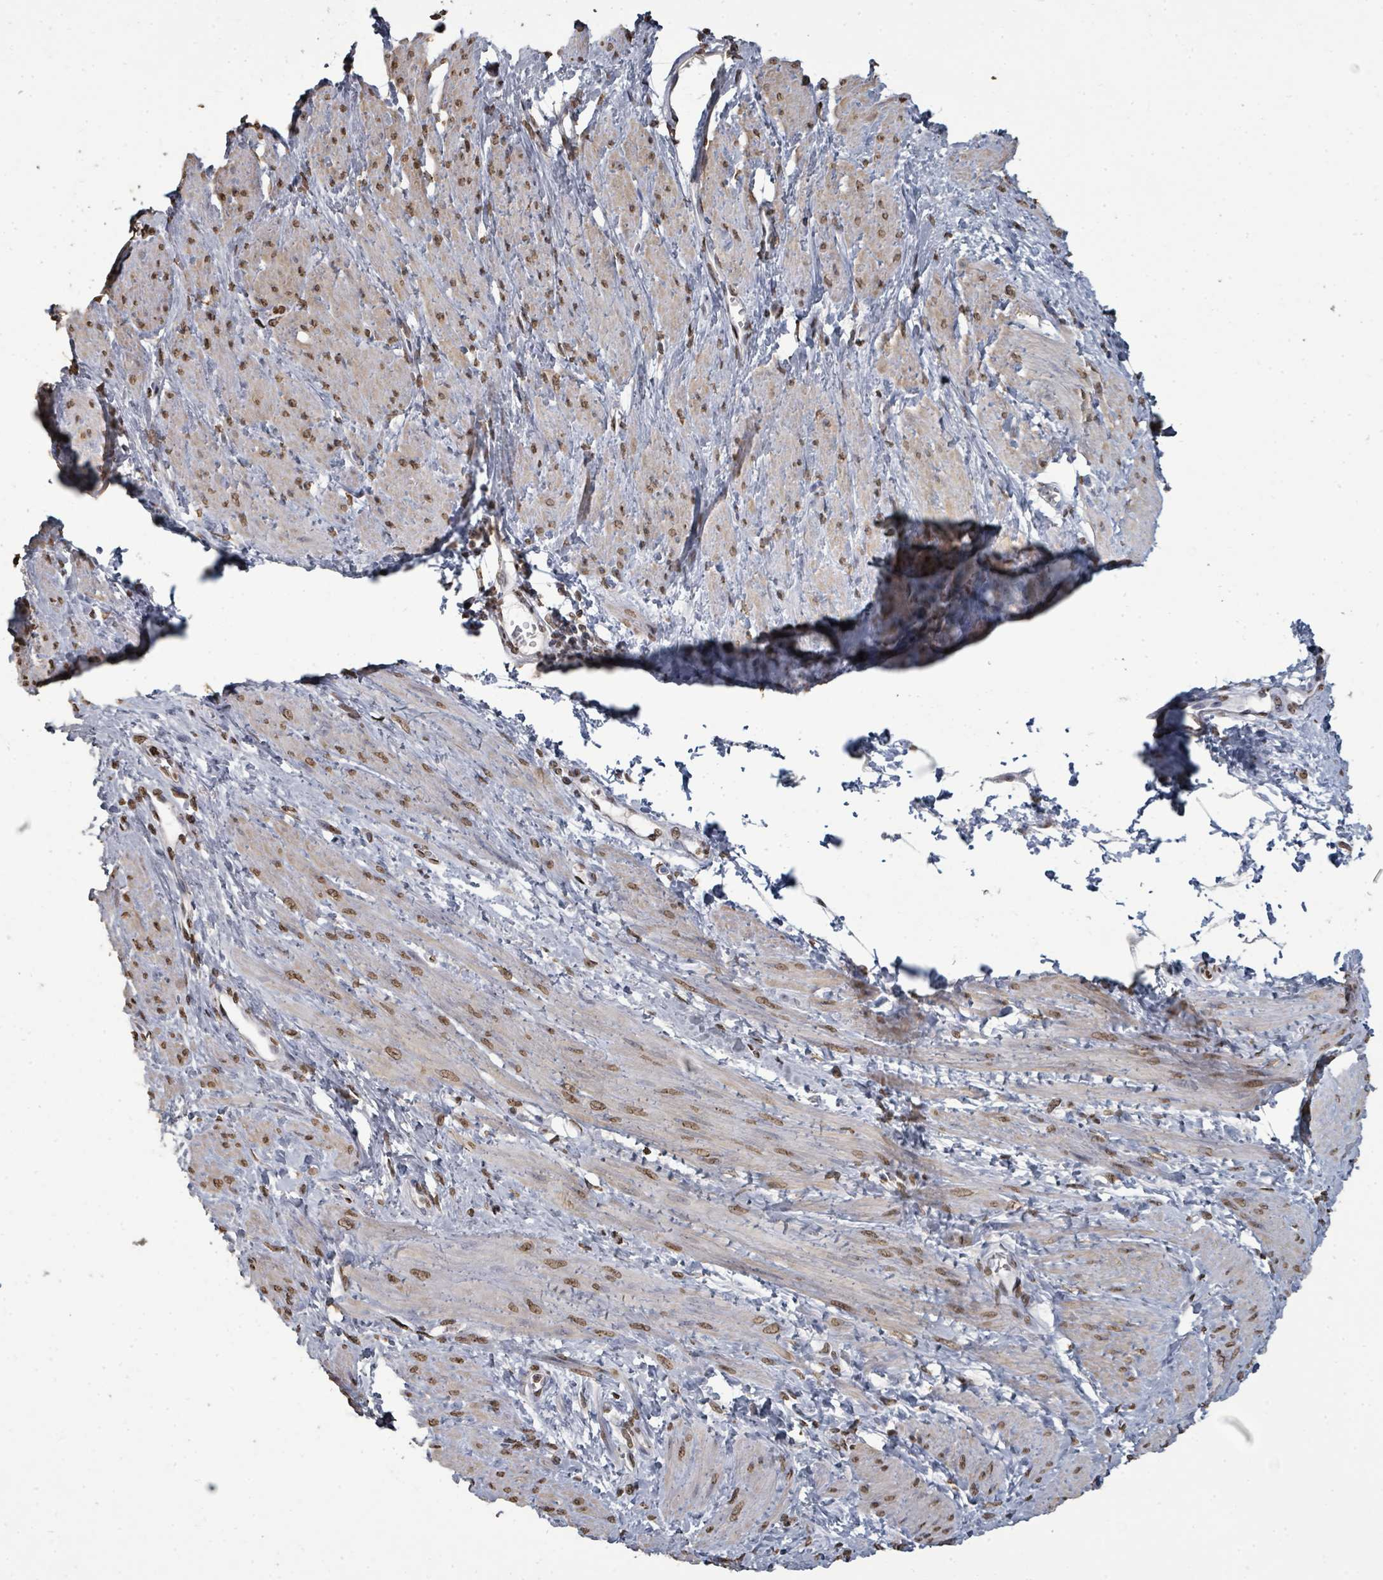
{"staining": {"intensity": "moderate", "quantity": "25%-75%", "location": "nuclear"}, "tissue": "smooth muscle", "cell_type": "Smooth muscle cells", "image_type": "normal", "snomed": [{"axis": "morphology", "description": "Normal tissue, NOS"}, {"axis": "topography", "description": "Smooth muscle"}, {"axis": "topography", "description": "Uterus"}], "caption": "Smooth muscle cells demonstrate medium levels of moderate nuclear staining in about 25%-75% of cells in benign smooth muscle.", "gene": "MRPS12", "patient": {"sex": "female", "age": 39}}